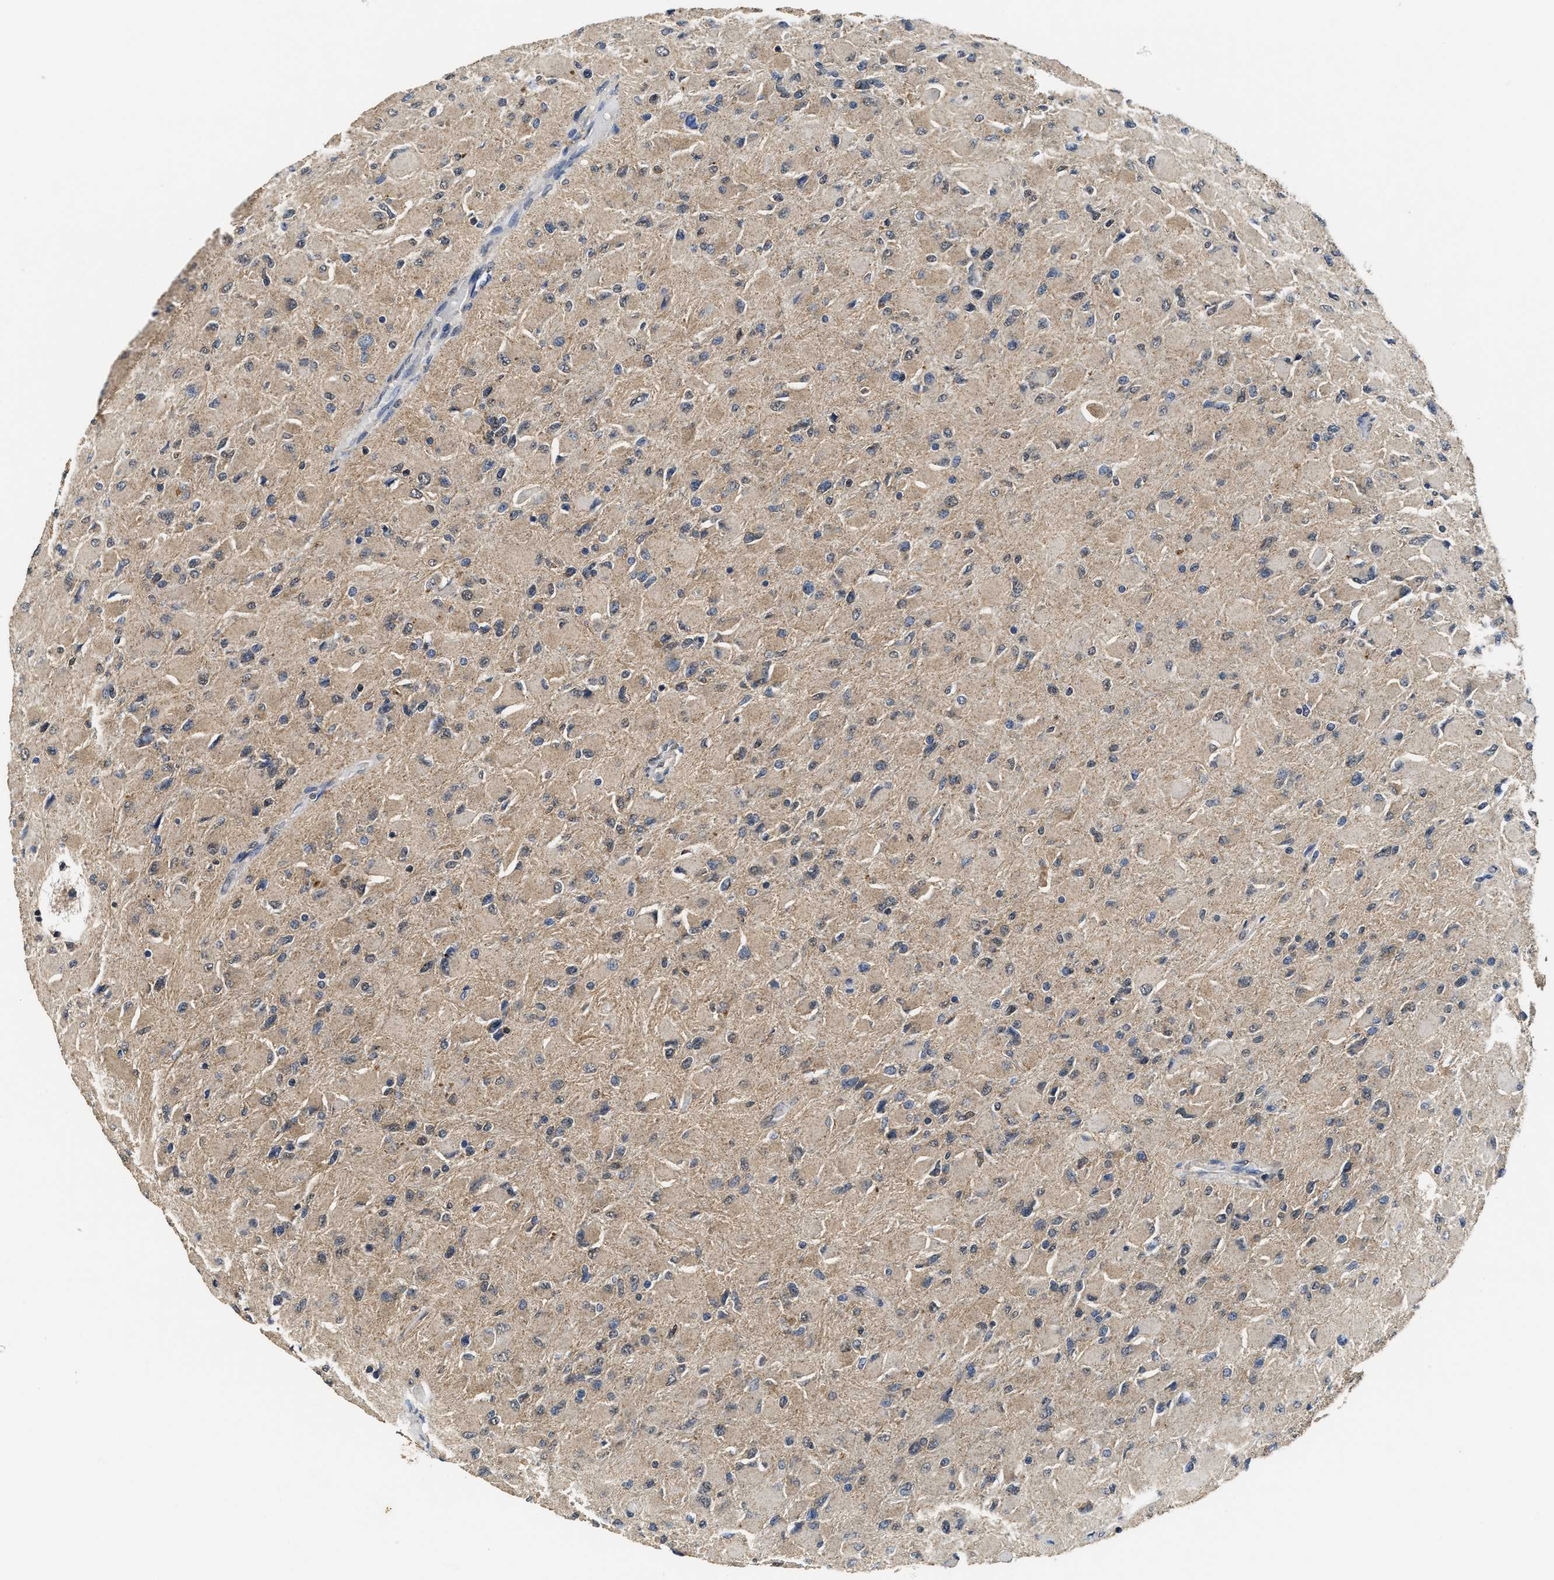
{"staining": {"intensity": "weak", "quantity": ">75%", "location": "cytoplasmic/membranous"}, "tissue": "glioma", "cell_type": "Tumor cells", "image_type": "cancer", "snomed": [{"axis": "morphology", "description": "Glioma, malignant, High grade"}, {"axis": "topography", "description": "Cerebral cortex"}], "caption": "Protein staining reveals weak cytoplasmic/membranous positivity in about >75% of tumor cells in glioma. (DAB (3,3'-diaminobenzidine) = brown stain, brightfield microscopy at high magnification).", "gene": "CTNNA1", "patient": {"sex": "female", "age": 36}}